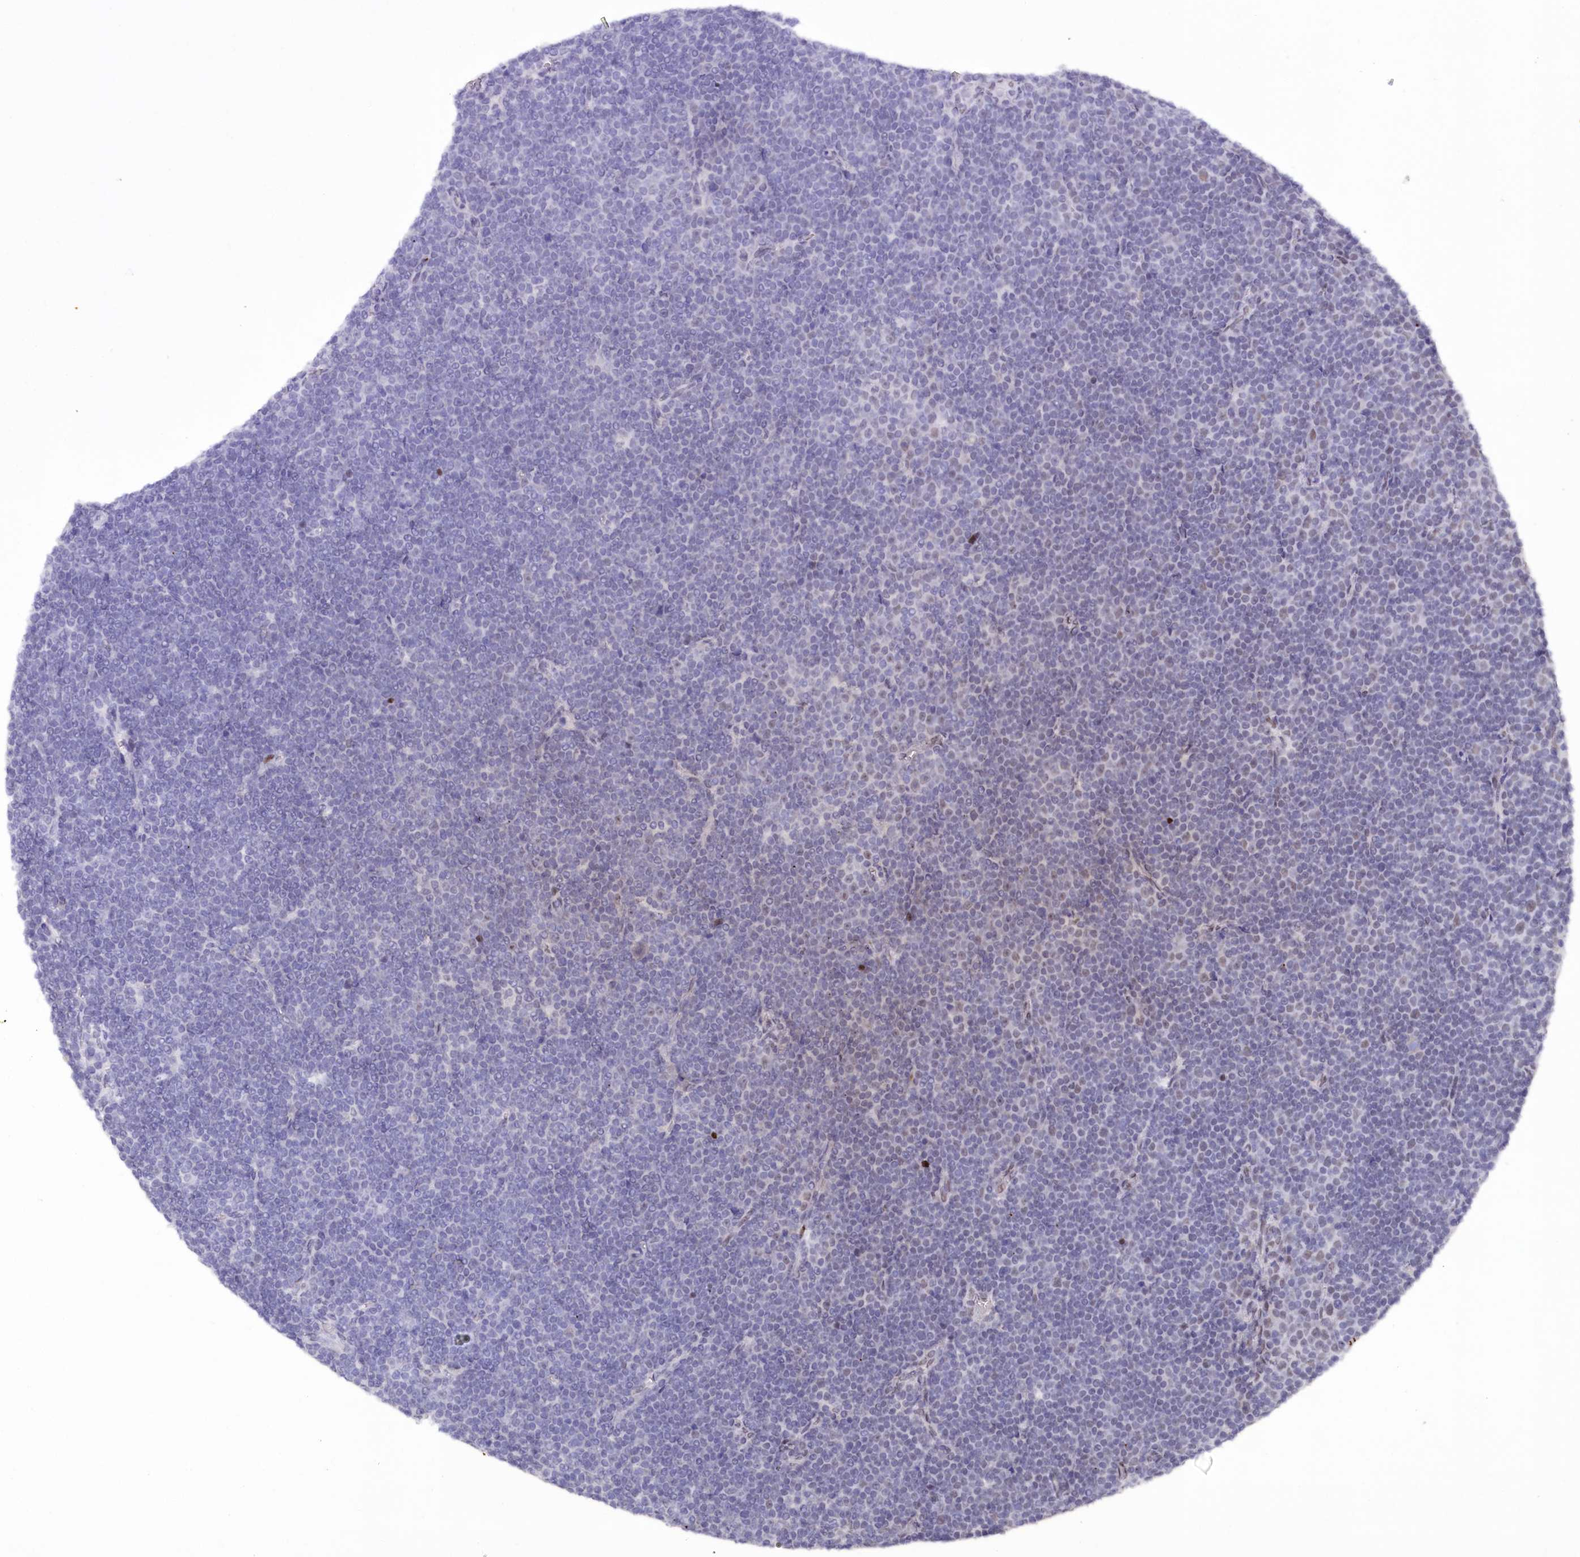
{"staining": {"intensity": "negative", "quantity": "none", "location": "none"}, "tissue": "lymphoma", "cell_type": "Tumor cells", "image_type": "cancer", "snomed": [{"axis": "morphology", "description": "Malignant lymphoma, non-Hodgkin's type, Low grade"}, {"axis": "topography", "description": "Lymph node"}], "caption": "This is an IHC histopathology image of human lymphoma. There is no expression in tumor cells.", "gene": "HNRNPA0", "patient": {"sex": "female", "age": 67}}